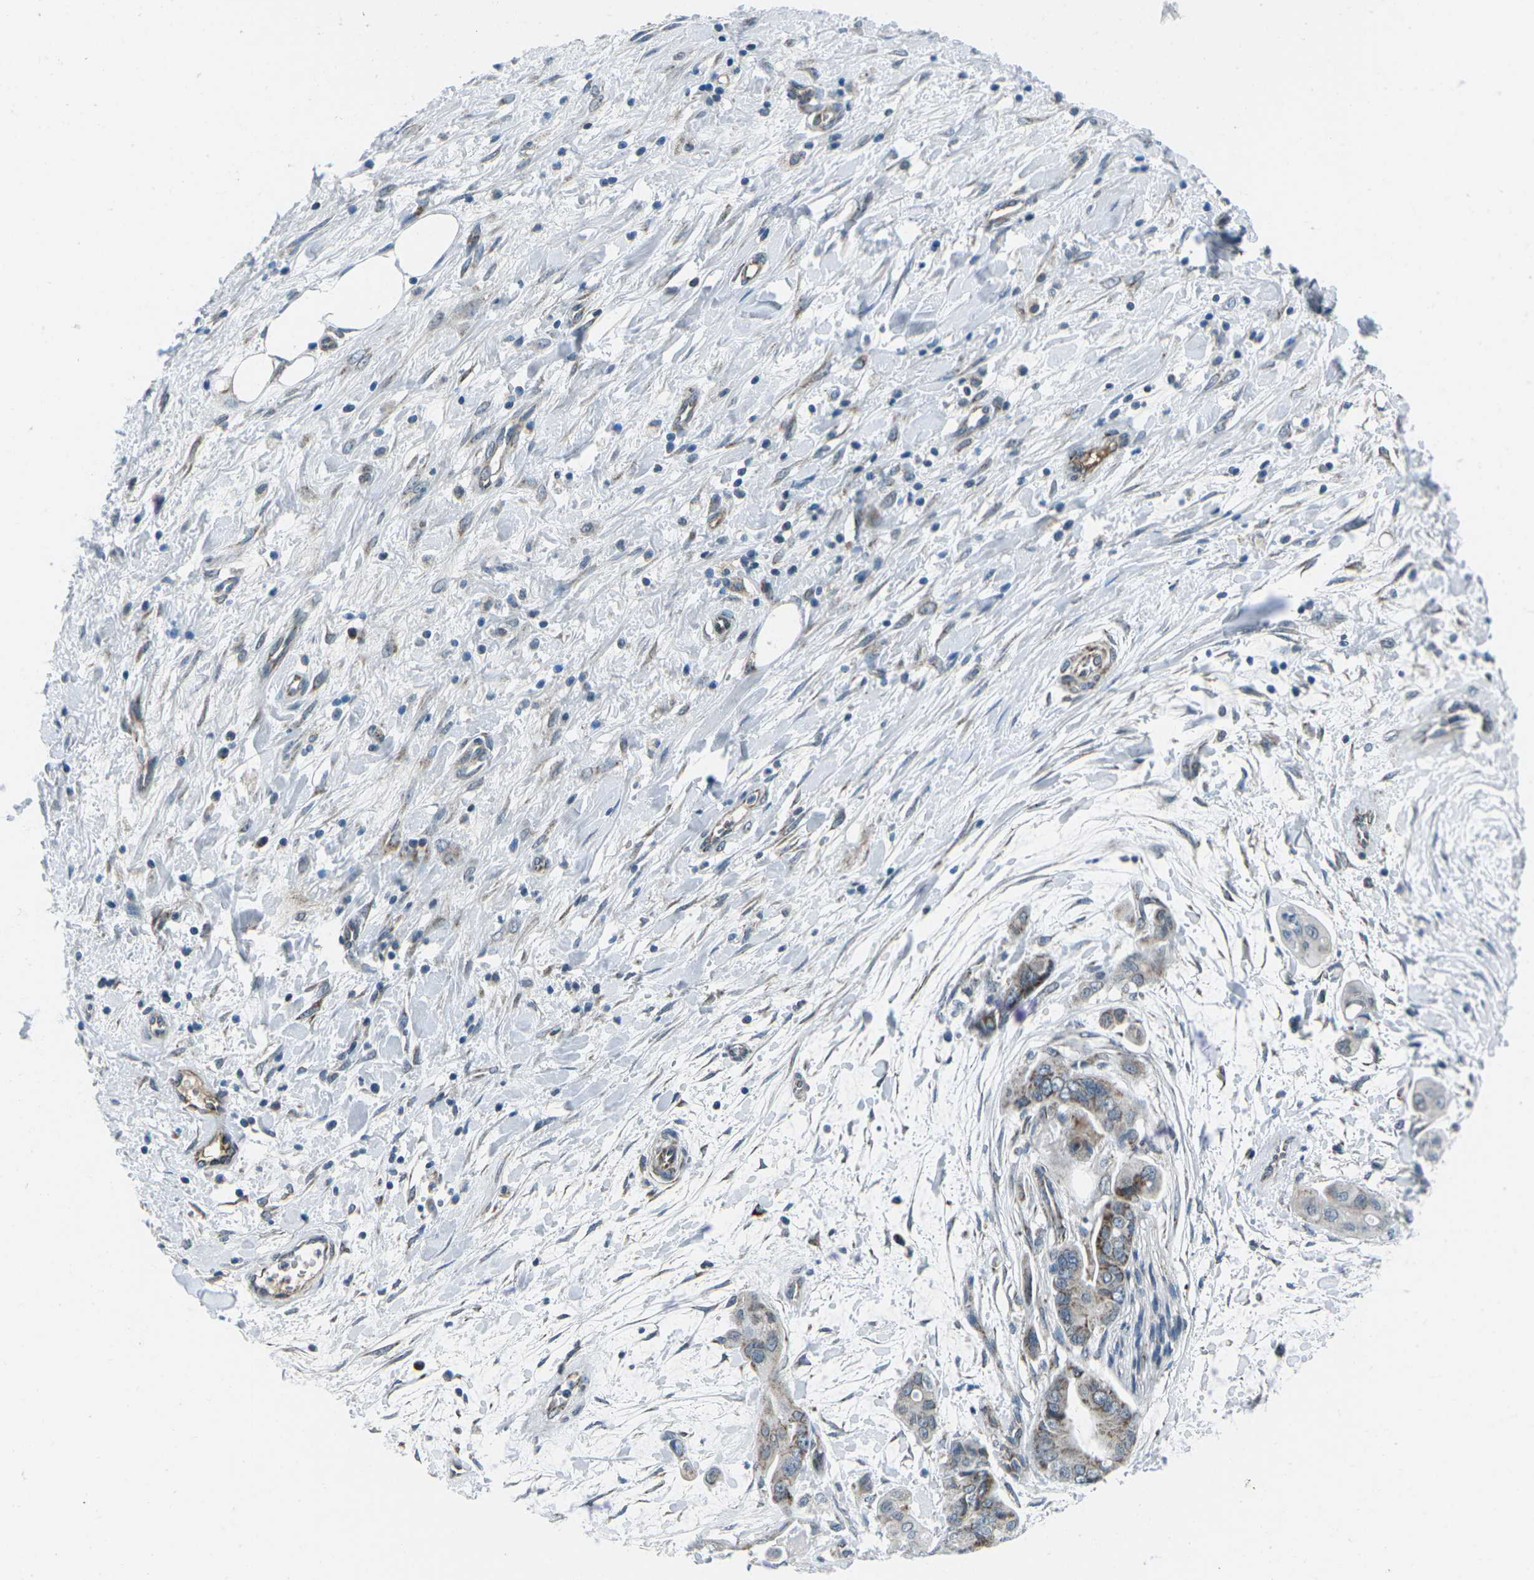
{"staining": {"intensity": "moderate", "quantity": "<25%", "location": "cytoplasmic/membranous"}, "tissue": "pancreatic cancer", "cell_type": "Tumor cells", "image_type": "cancer", "snomed": [{"axis": "morphology", "description": "Adenocarcinoma, NOS"}, {"axis": "topography", "description": "Pancreas"}], "caption": "This image shows IHC staining of human adenocarcinoma (pancreatic), with low moderate cytoplasmic/membranous positivity in approximately <25% of tumor cells.", "gene": "RFESD", "patient": {"sex": "female", "age": 75}}